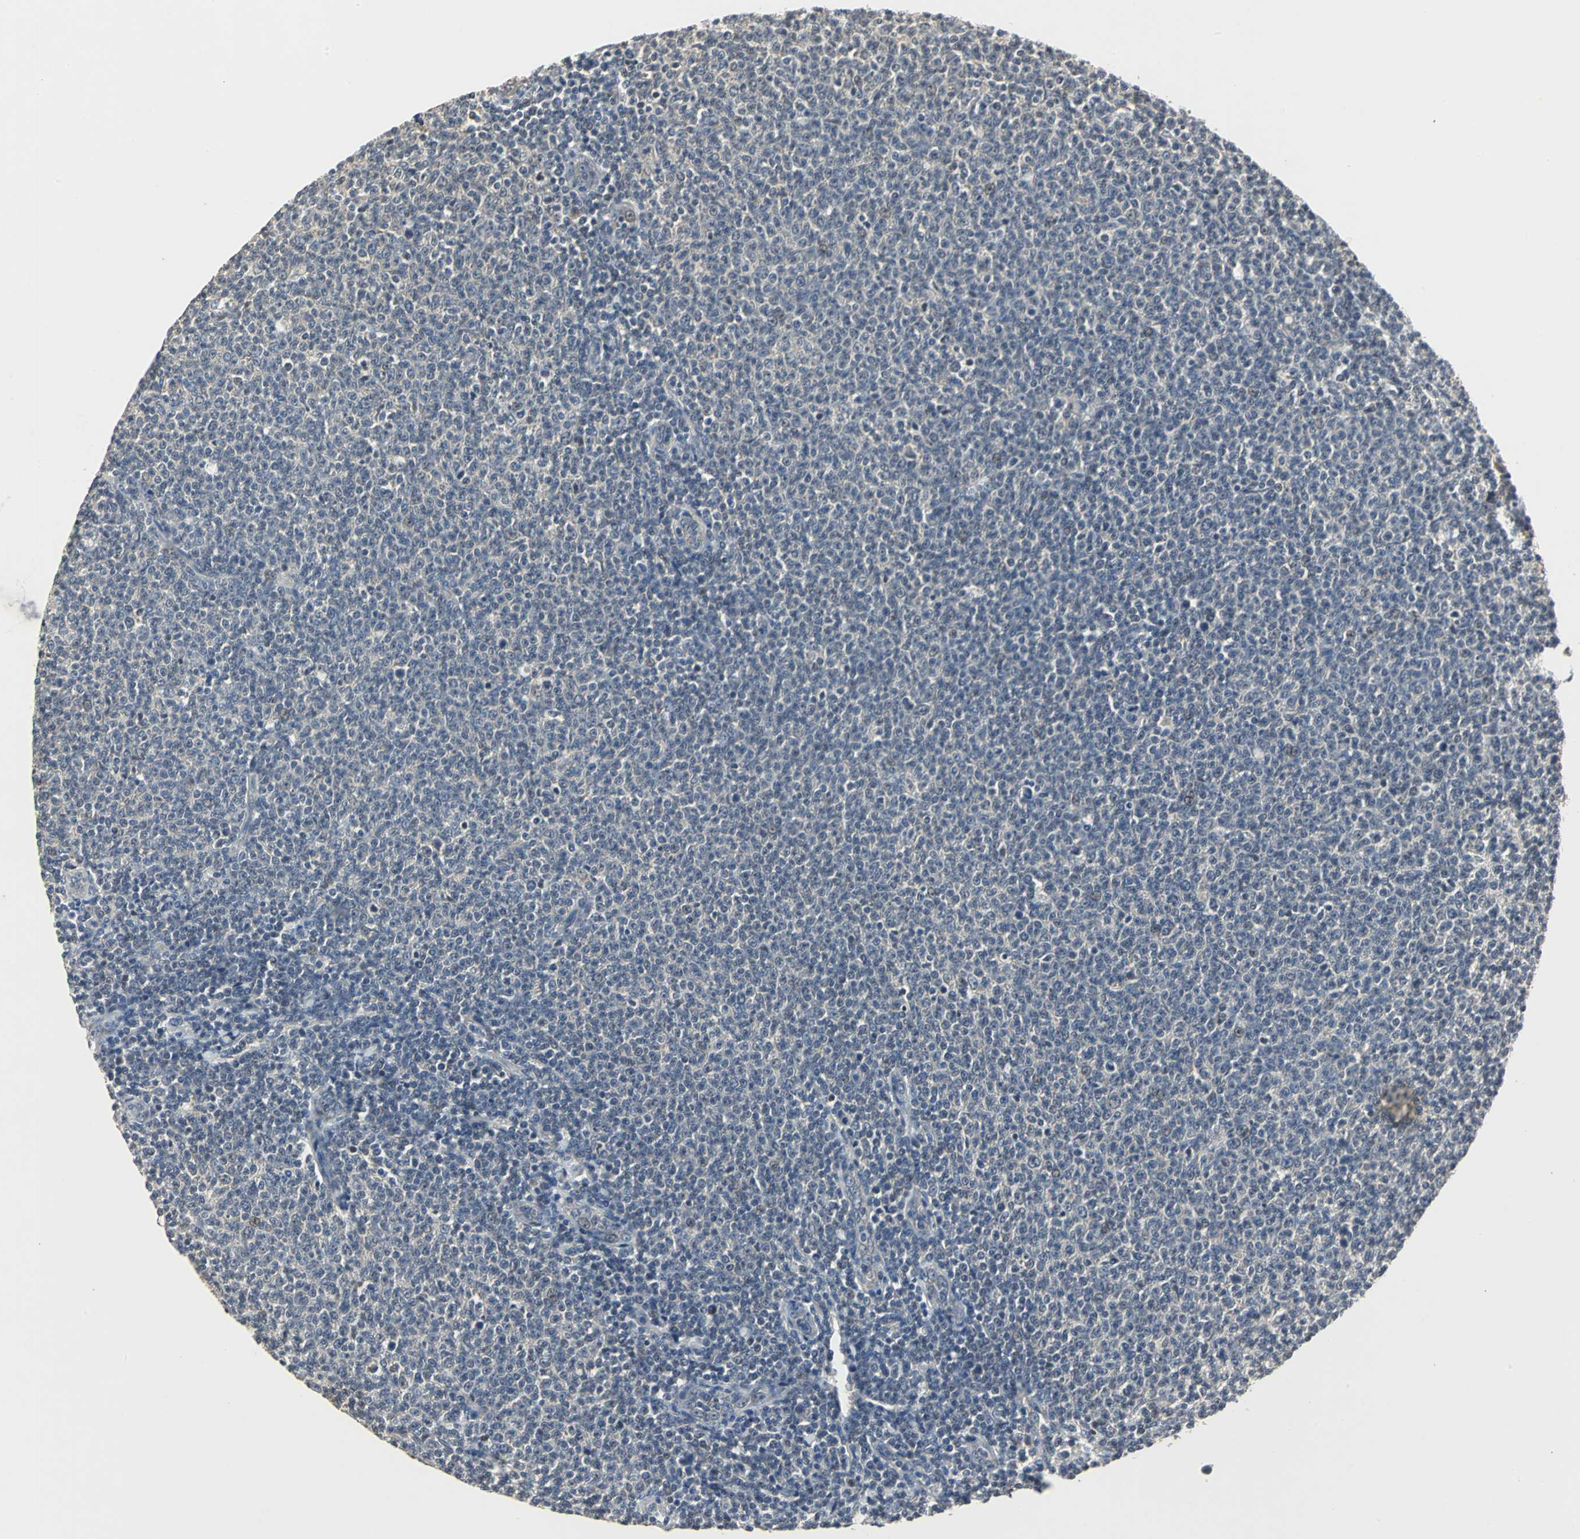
{"staining": {"intensity": "negative", "quantity": "none", "location": "none"}, "tissue": "lymphoma", "cell_type": "Tumor cells", "image_type": "cancer", "snomed": [{"axis": "morphology", "description": "Malignant lymphoma, non-Hodgkin's type, Low grade"}, {"axis": "topography", "description": "Lymph node"}], "caption": "This is an immunohistochemistry (IHC) photomicrograph of malignant lymphoma, non-Hodgkin's type (low-grade). There is no expression in tumor cells.", "gene": "JADE3", "patient": {"sex": "male", "age": 66}}